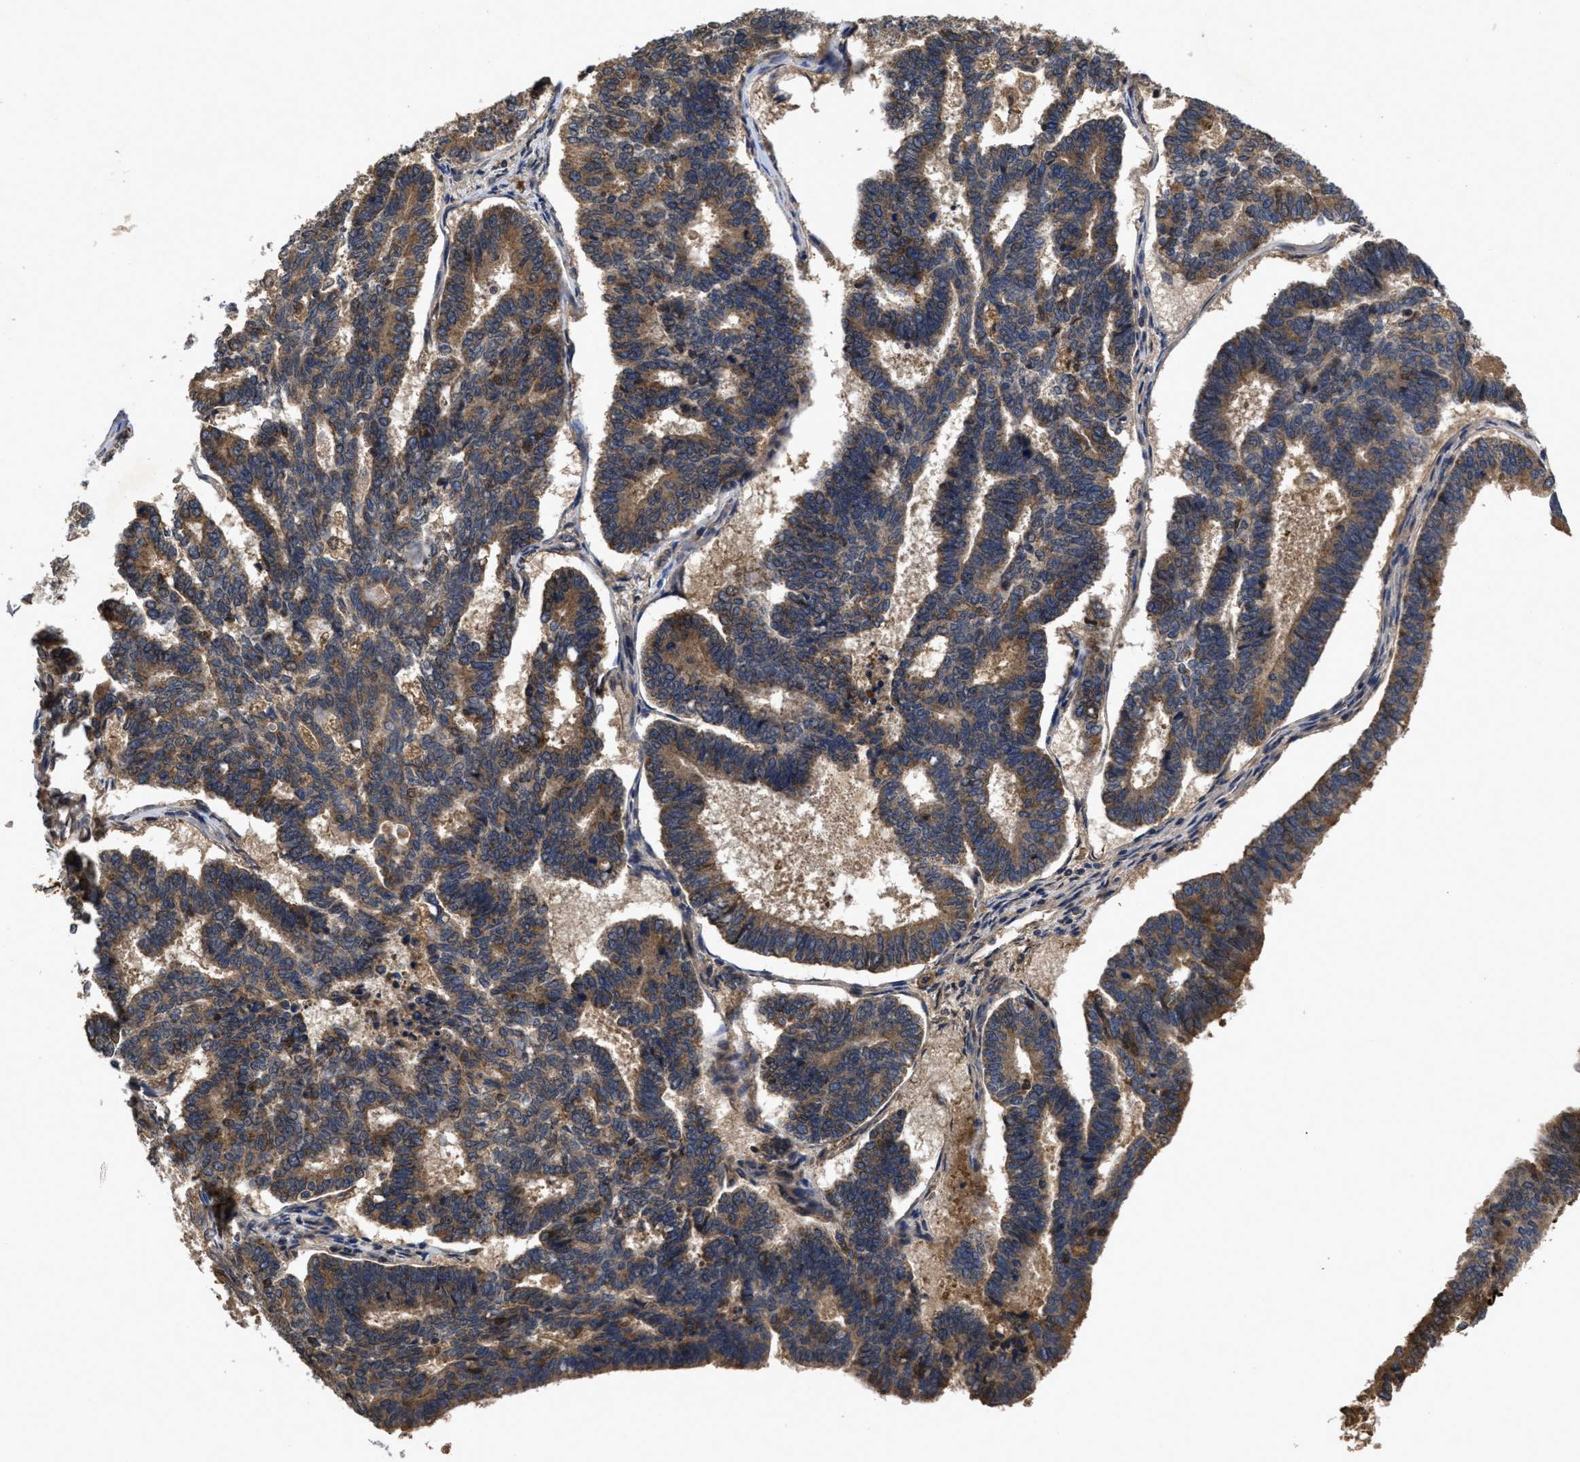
{"staining": {"intensity": "moderate", "quantity": ">75%", "location": "cytoplasmic/membranous"}, "tissue": "endometrial cancer", "cell_type": "Tumor cells", "image_type": "cancer", "snomed": [{"axis": "morphology", "description": "Adenocarcinoma, NOS"}, {"axis": "topography", "description": "Endometrium"}], "caption": "Immunohistochemistry (IHC) (DAB (3,3'-diaminobenzidine)) staining of endometrial cancer (adenocarcinoma) shows moderate cytoplasmic/membranous protein staining in about >75% of tumor cells.", "gene": "LRRC3", "patient": {"sex": "female", "age": 70}}